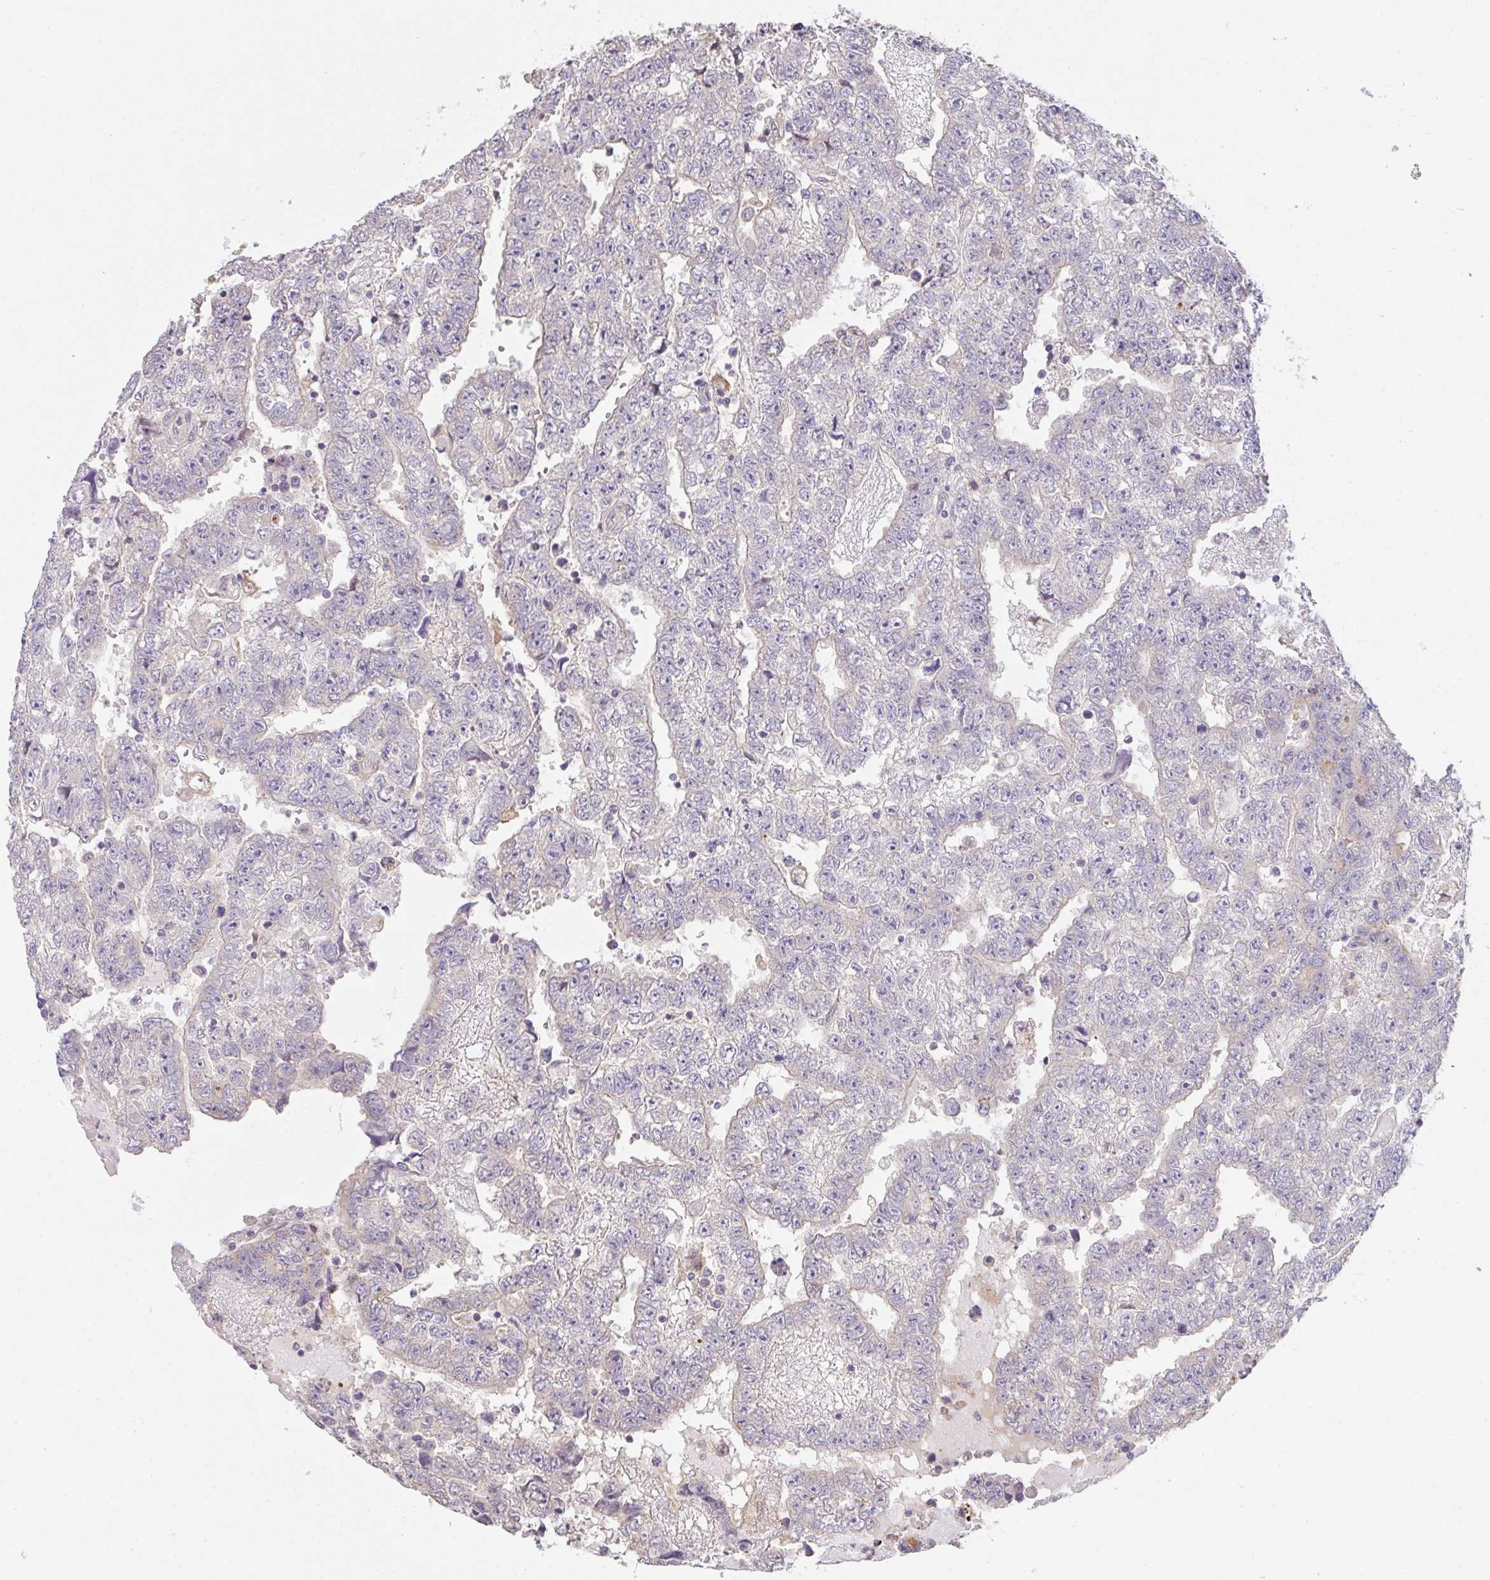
{"staining": {"intensity": "negative", "quantity": "none", "location": "none"}, "tissue": "testis cancer", "cell_type": "Tumor cells", "image_type": "cancer", "snomed": [{"axis": "morphology", "description": "Carcinoma, Embryonal, NOS"}, {"axis": "topography", "description": "Testis"}], "caption": "Testis embryonal carcinoma was stained to show a protein in brown. There is no significant staining in tumor cells. The staining was performed using DAB (3,3'-diaminobenzidine) to visualize the protein expression in brown, while the nuclei were stained in blue with hematoxylin (Magnification: 20x).", "gene": "EEF1AKMT1", "patient": {"sex": "male", "age": 25}}